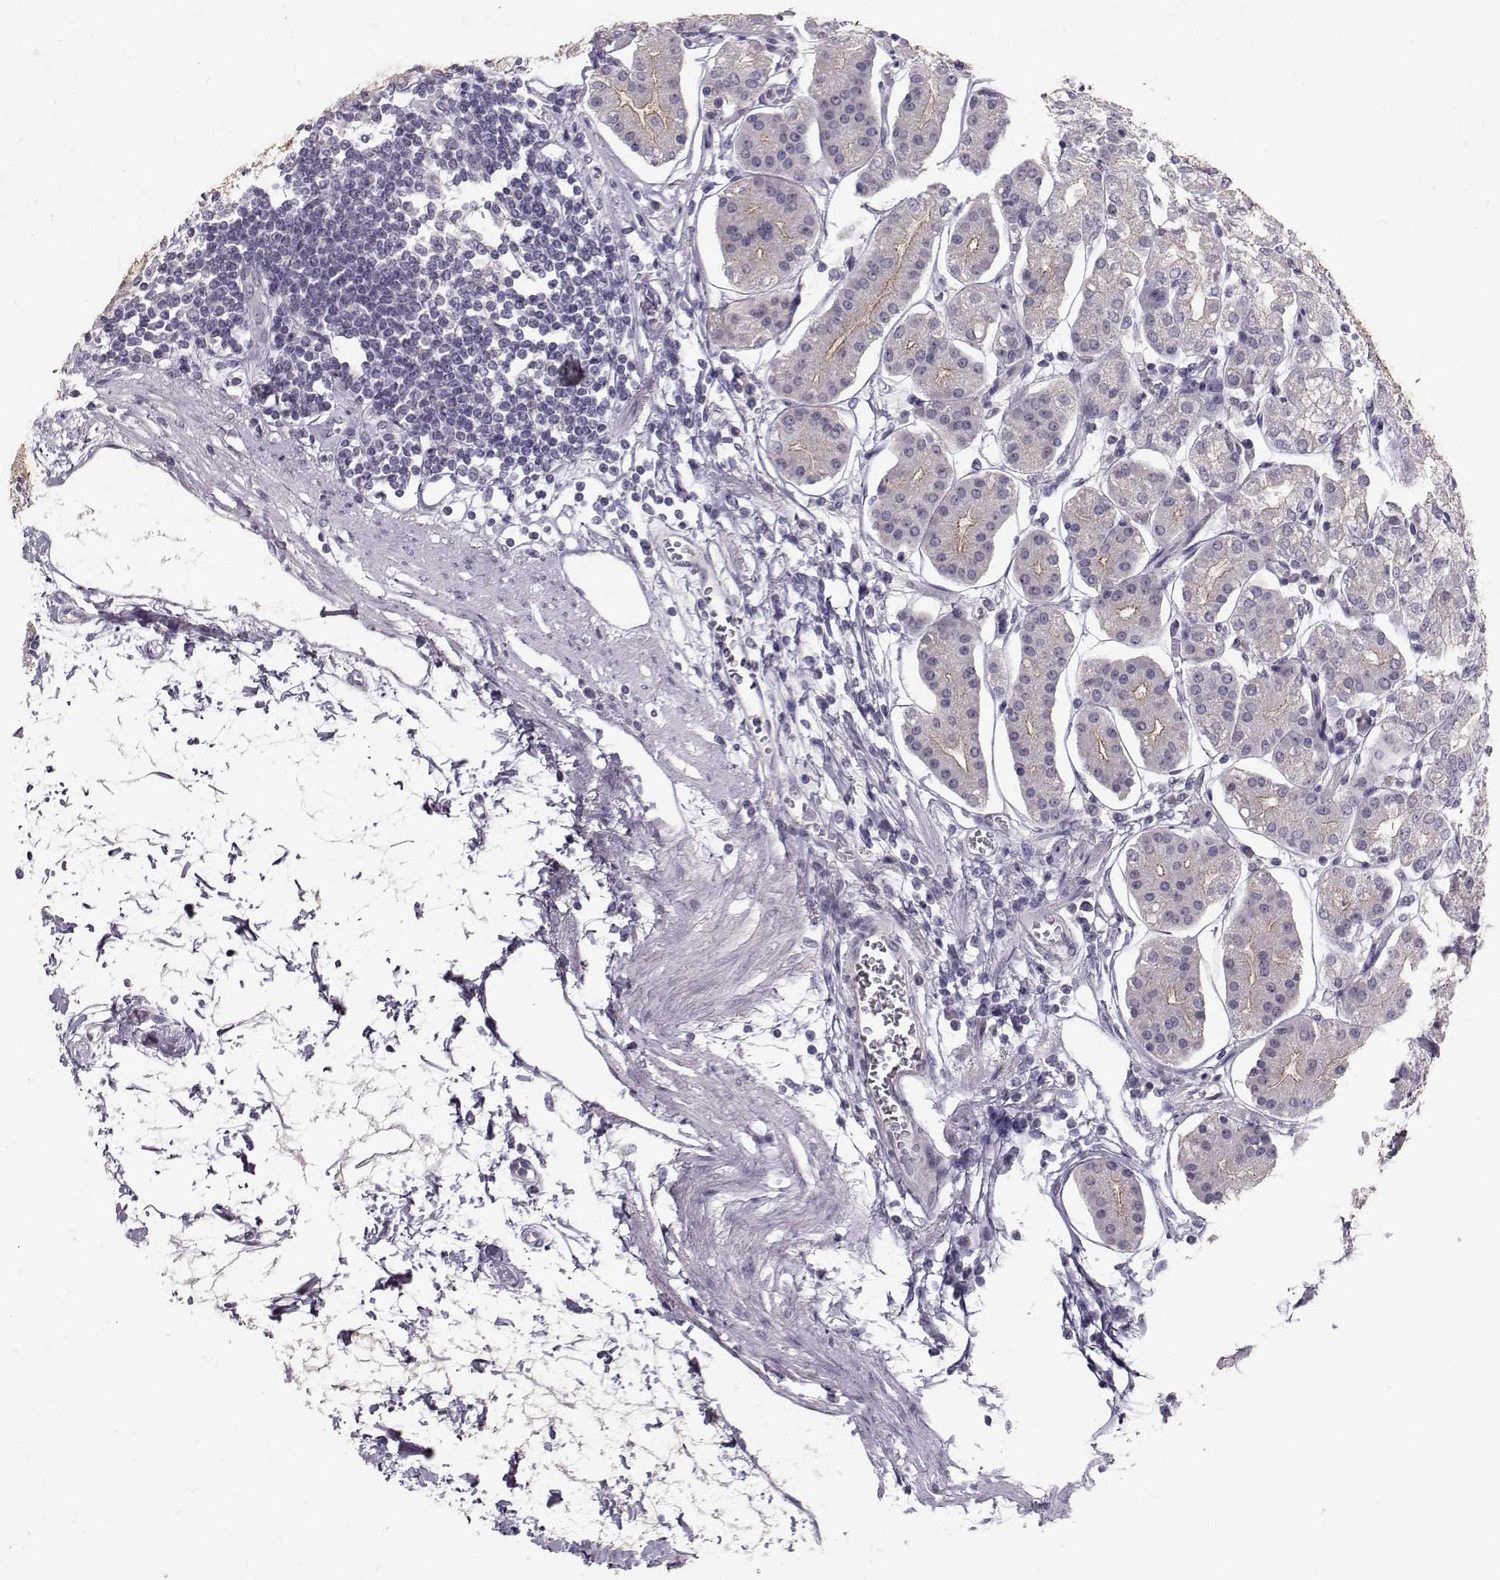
{"staining": {"intensity": "moderate", "quantity": "<25%", "location": "cytoplasmic/membranous"}, "tissue": "stomach", "cell_type": "Glandular cells", "image_type": "normal", "snomed": [{"axis": "morphology", "description": "Normal tissue, NOS"}, {"axis": "topography", "description": "Skeletal muscle"}, {"axis": "topography", "description": "Stomach"}], "caption": "This is an image of immunohistochemistry staining of unremarkable stomach, which shows moderate positivity in the cytoplasmic/membranous of glandular cells.", "gene": "PKP2", "patient": {"sex": "female", "age": 57}}